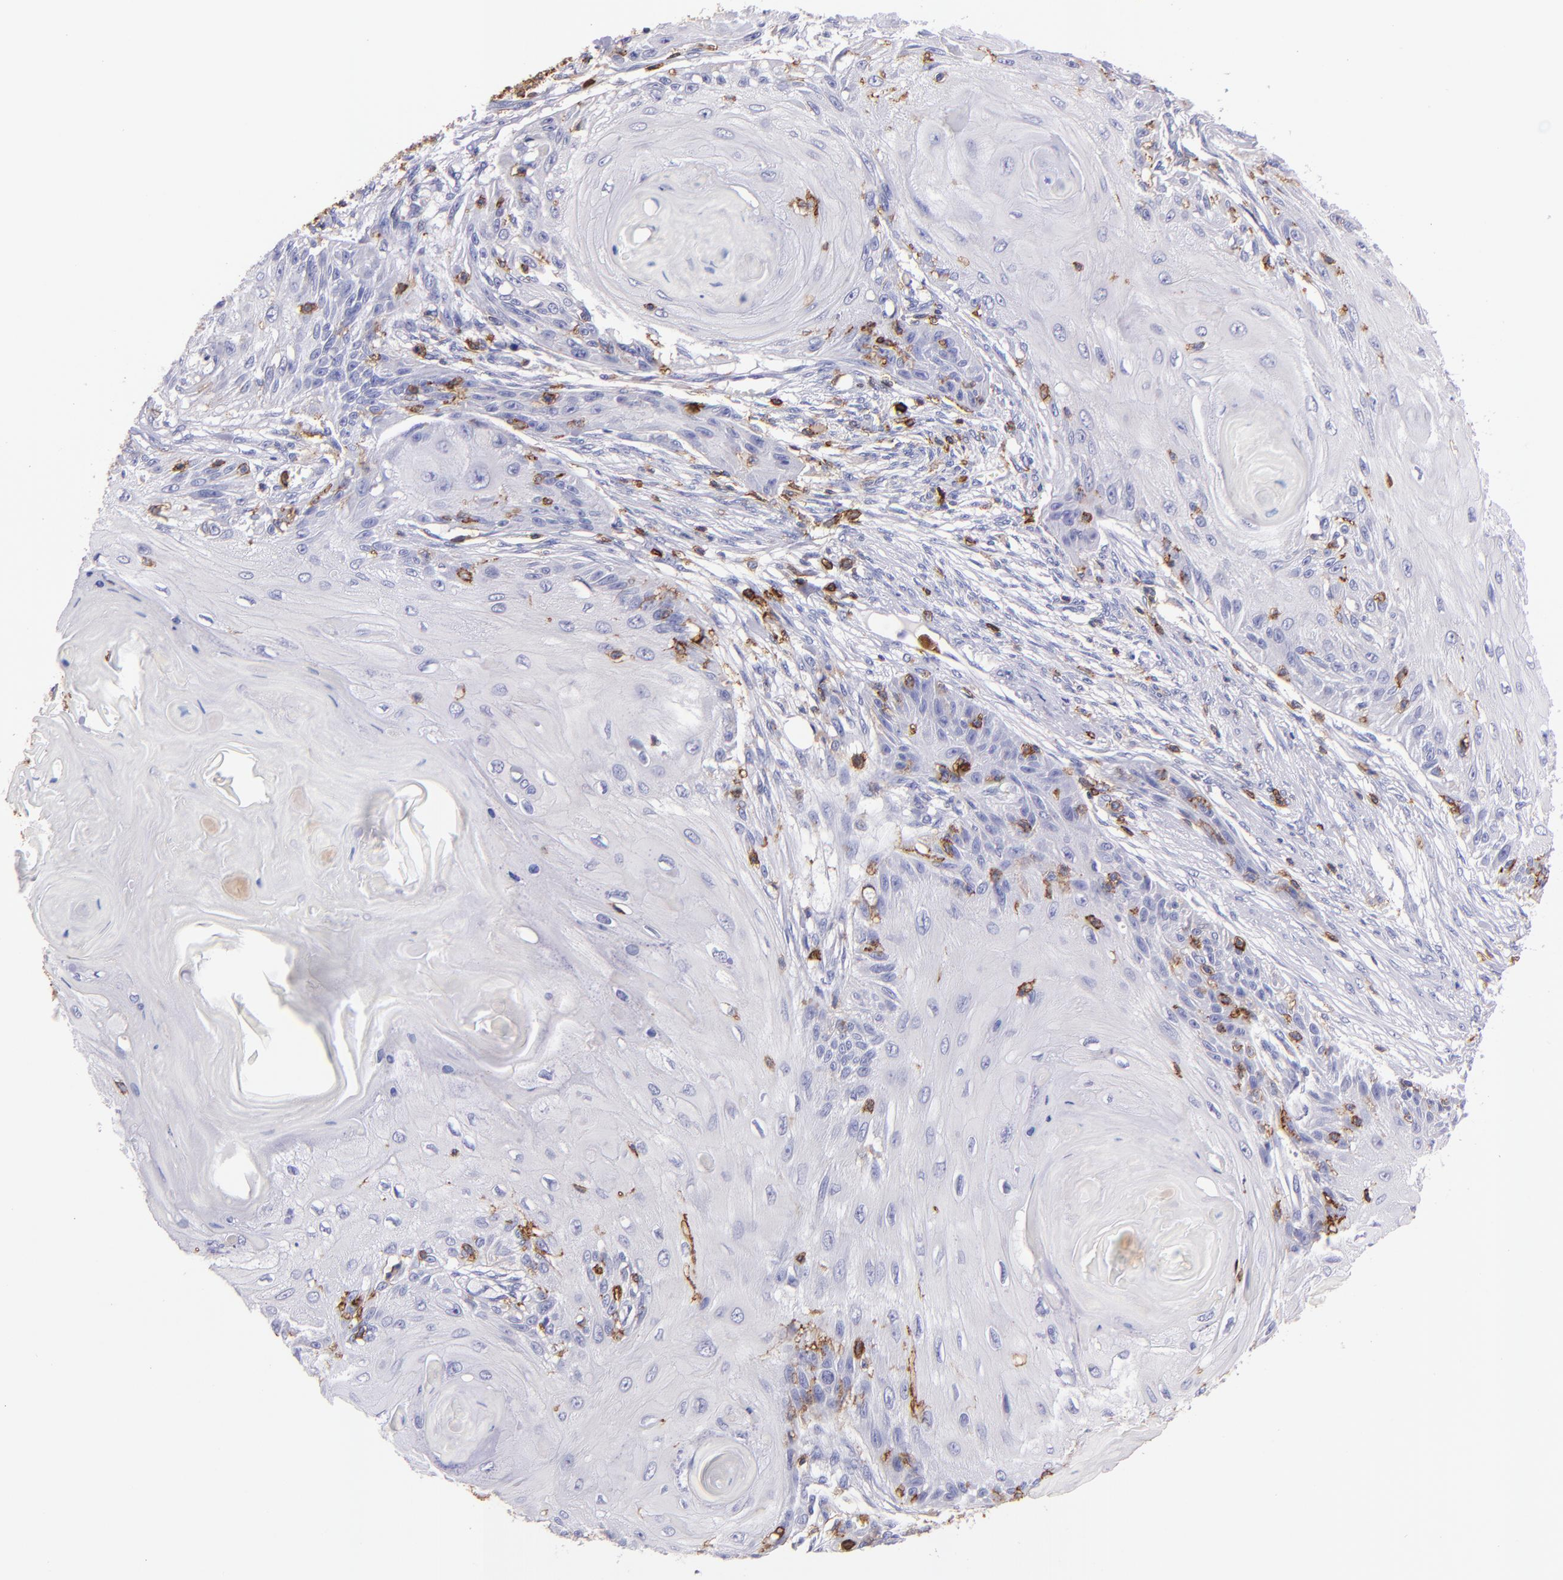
{"staining": {"intensity": "negative", "quantity": "none", "location": "none"}, "tissue": "skin cancer", "cell_type": "Tumor cells", "image_type": "cancer", "snomed": [{"axis": "morphology", "description": "Squamous cell carcinoma, NOS"}, {"axis": "topography", "description": "Skin"}], "caption": "Tumor cells are negative for protein expression in human squamous cell carcinoma (skin). (Stains: DAB (3,3'-diaminobenzidine) IHC with hematoxylin counter stain, Microscopy: brightfield microscopy at high magnification).", "gene": "SPN", "patient": {"sex": "female", "age": 88}}